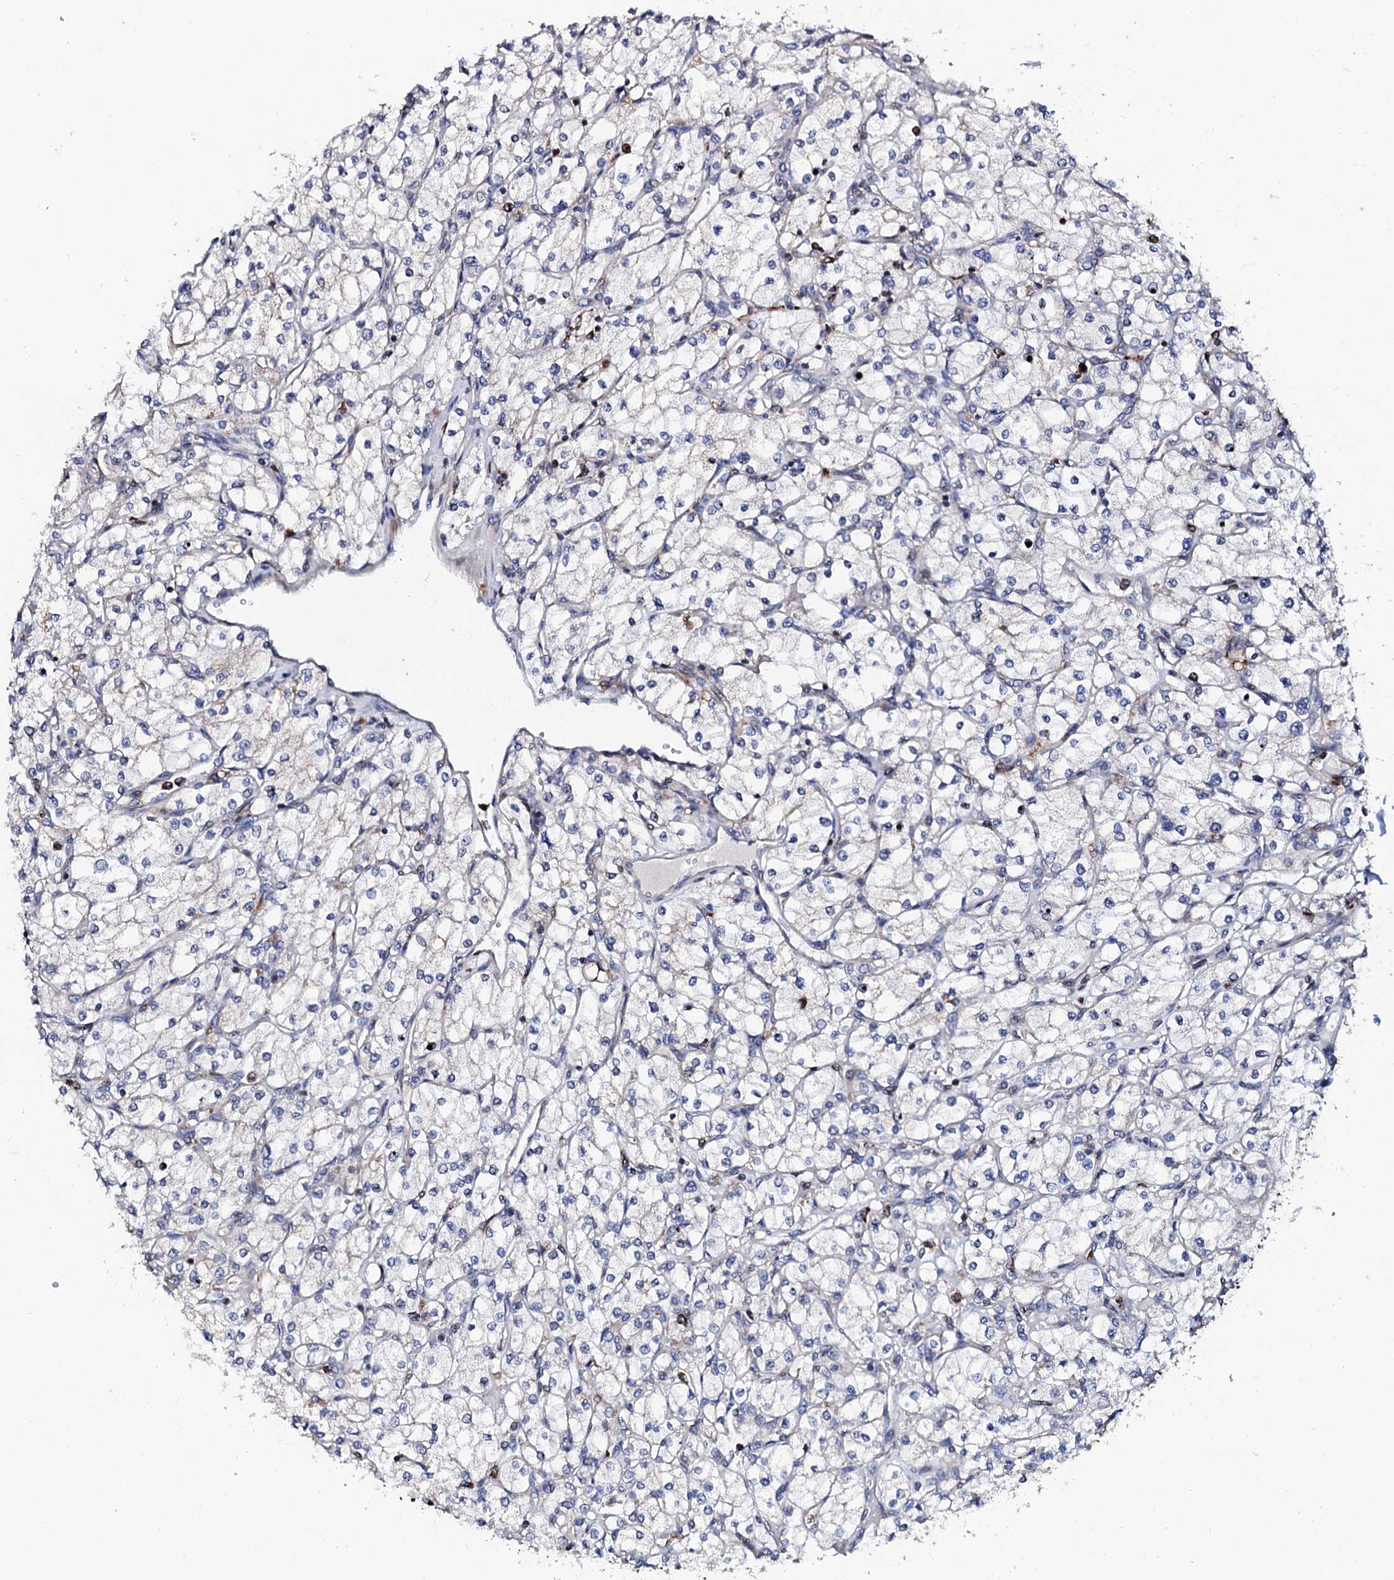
{"staining": {"intensity": "negative", "quantity": "none", "location": "none"}, "tissue": "renal cancer", "cell_type": "Tumor cells", "image_type": "cancer", "snomed": [{"axis": "morphology", "description": "Adenocarcinoma, NOS"}, {"axis": "topography", "description": "Kidney"}], "caption": "DAB immunohistochemical staining of adenocarcinoma (renal) shows no significant positivity in tumor cells.", "gene": "TCIRG1", "patient": {"sex": "male", "age": 80}}